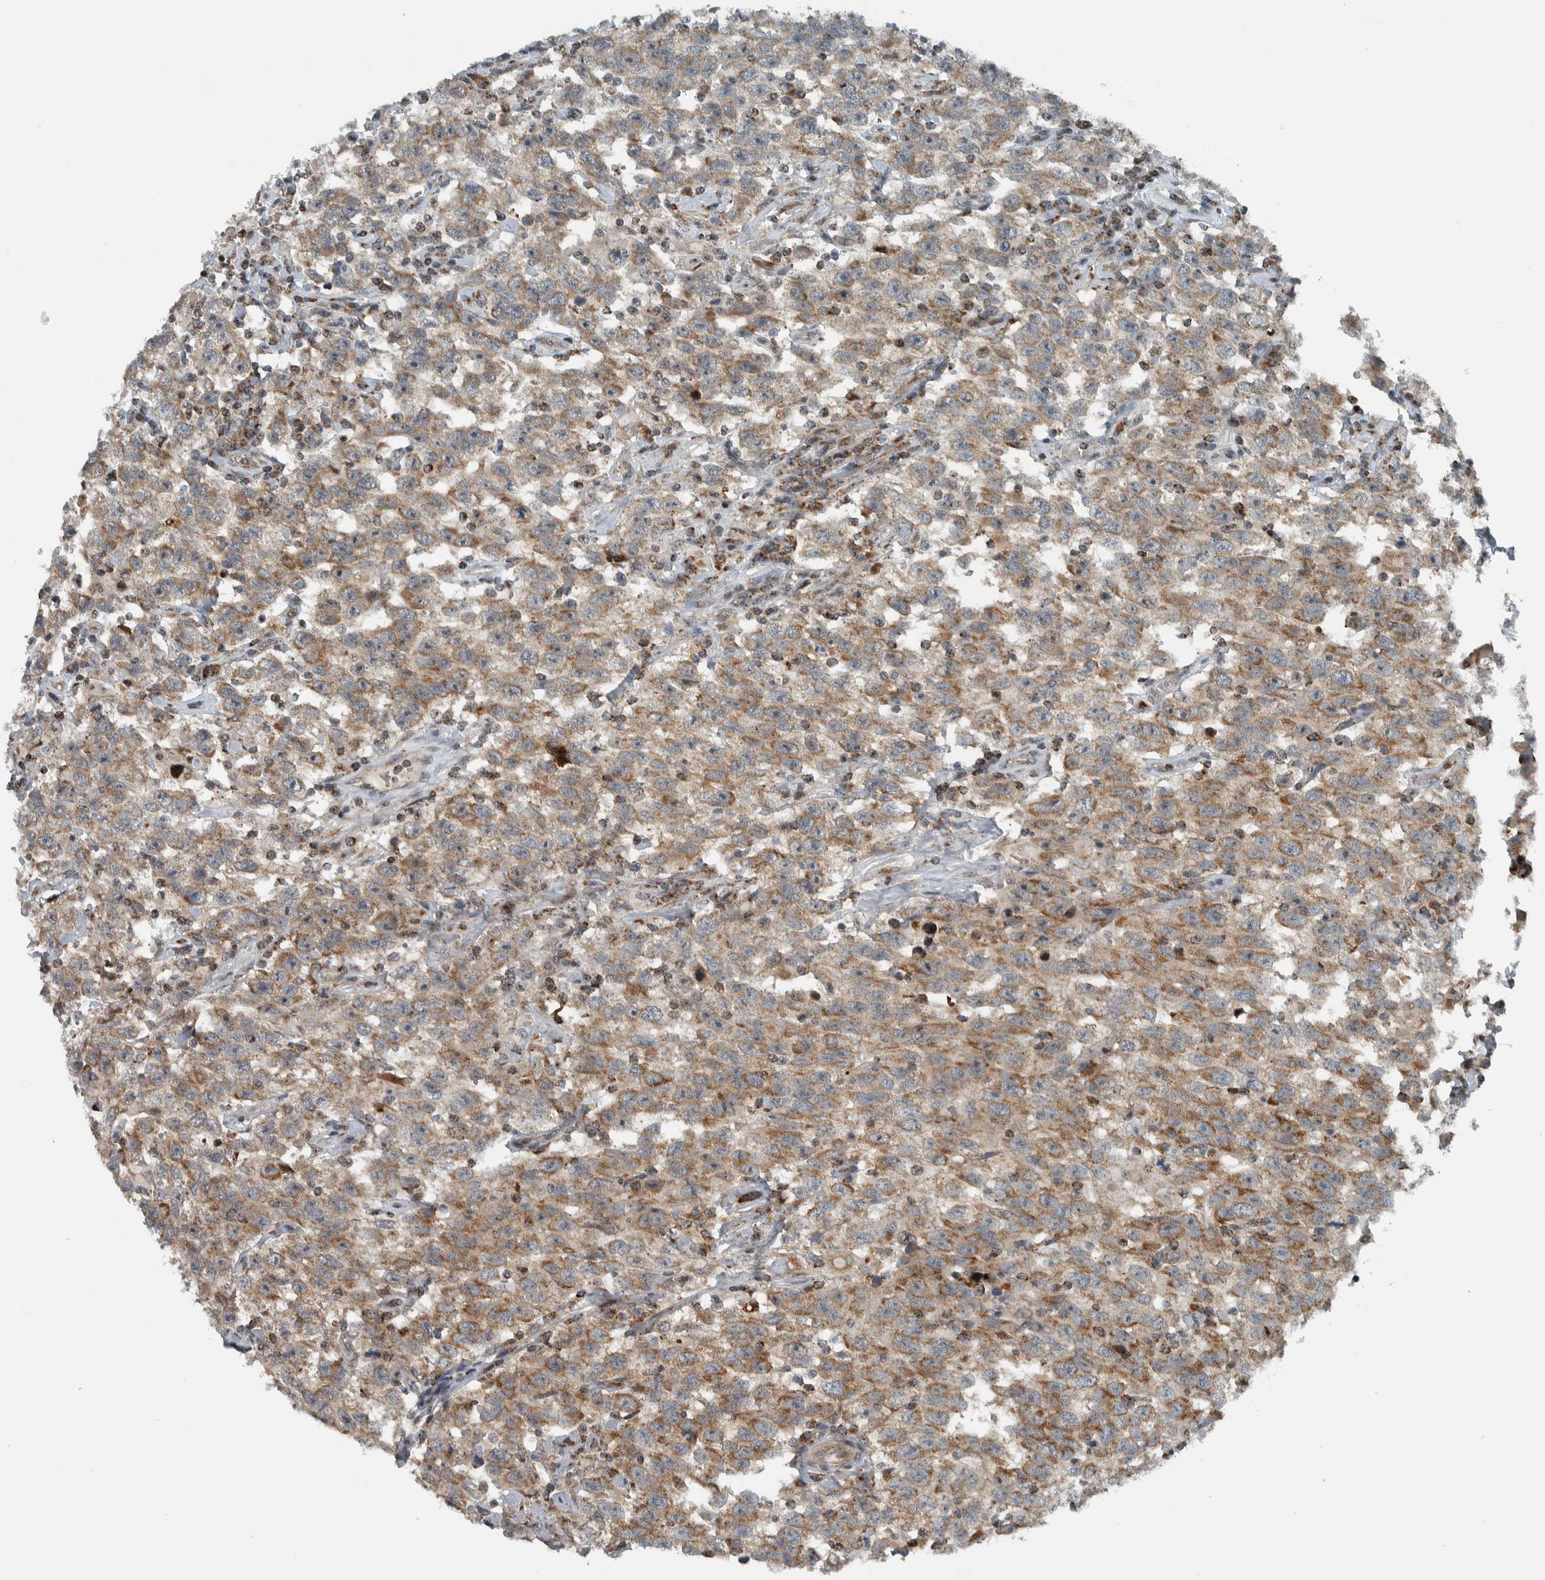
{"staining": {"intensity": "moderate", "quantity": ">75%", "location": "cytoplasmic/membranous"}, "tissue": "testis cancer", "cell_type": "Tumor cells", "image_type": "cancer", "snomed": [{"axis": "morphology", "description": "Seminoma, NOS"}, {"axis": "topography", "description": "Testis"}], "caption": "An immunohistochemistry micrograph of tumor tissue is shown. Protein staining in brown labels moderate cytoplasmic/membranous positivity in testis seminoma within tumor cells. The protein is shown in brown color, while the nuclei are stained blue.", "gene": "PPM1K", "patient": {"sex": "male", "age": 41}}